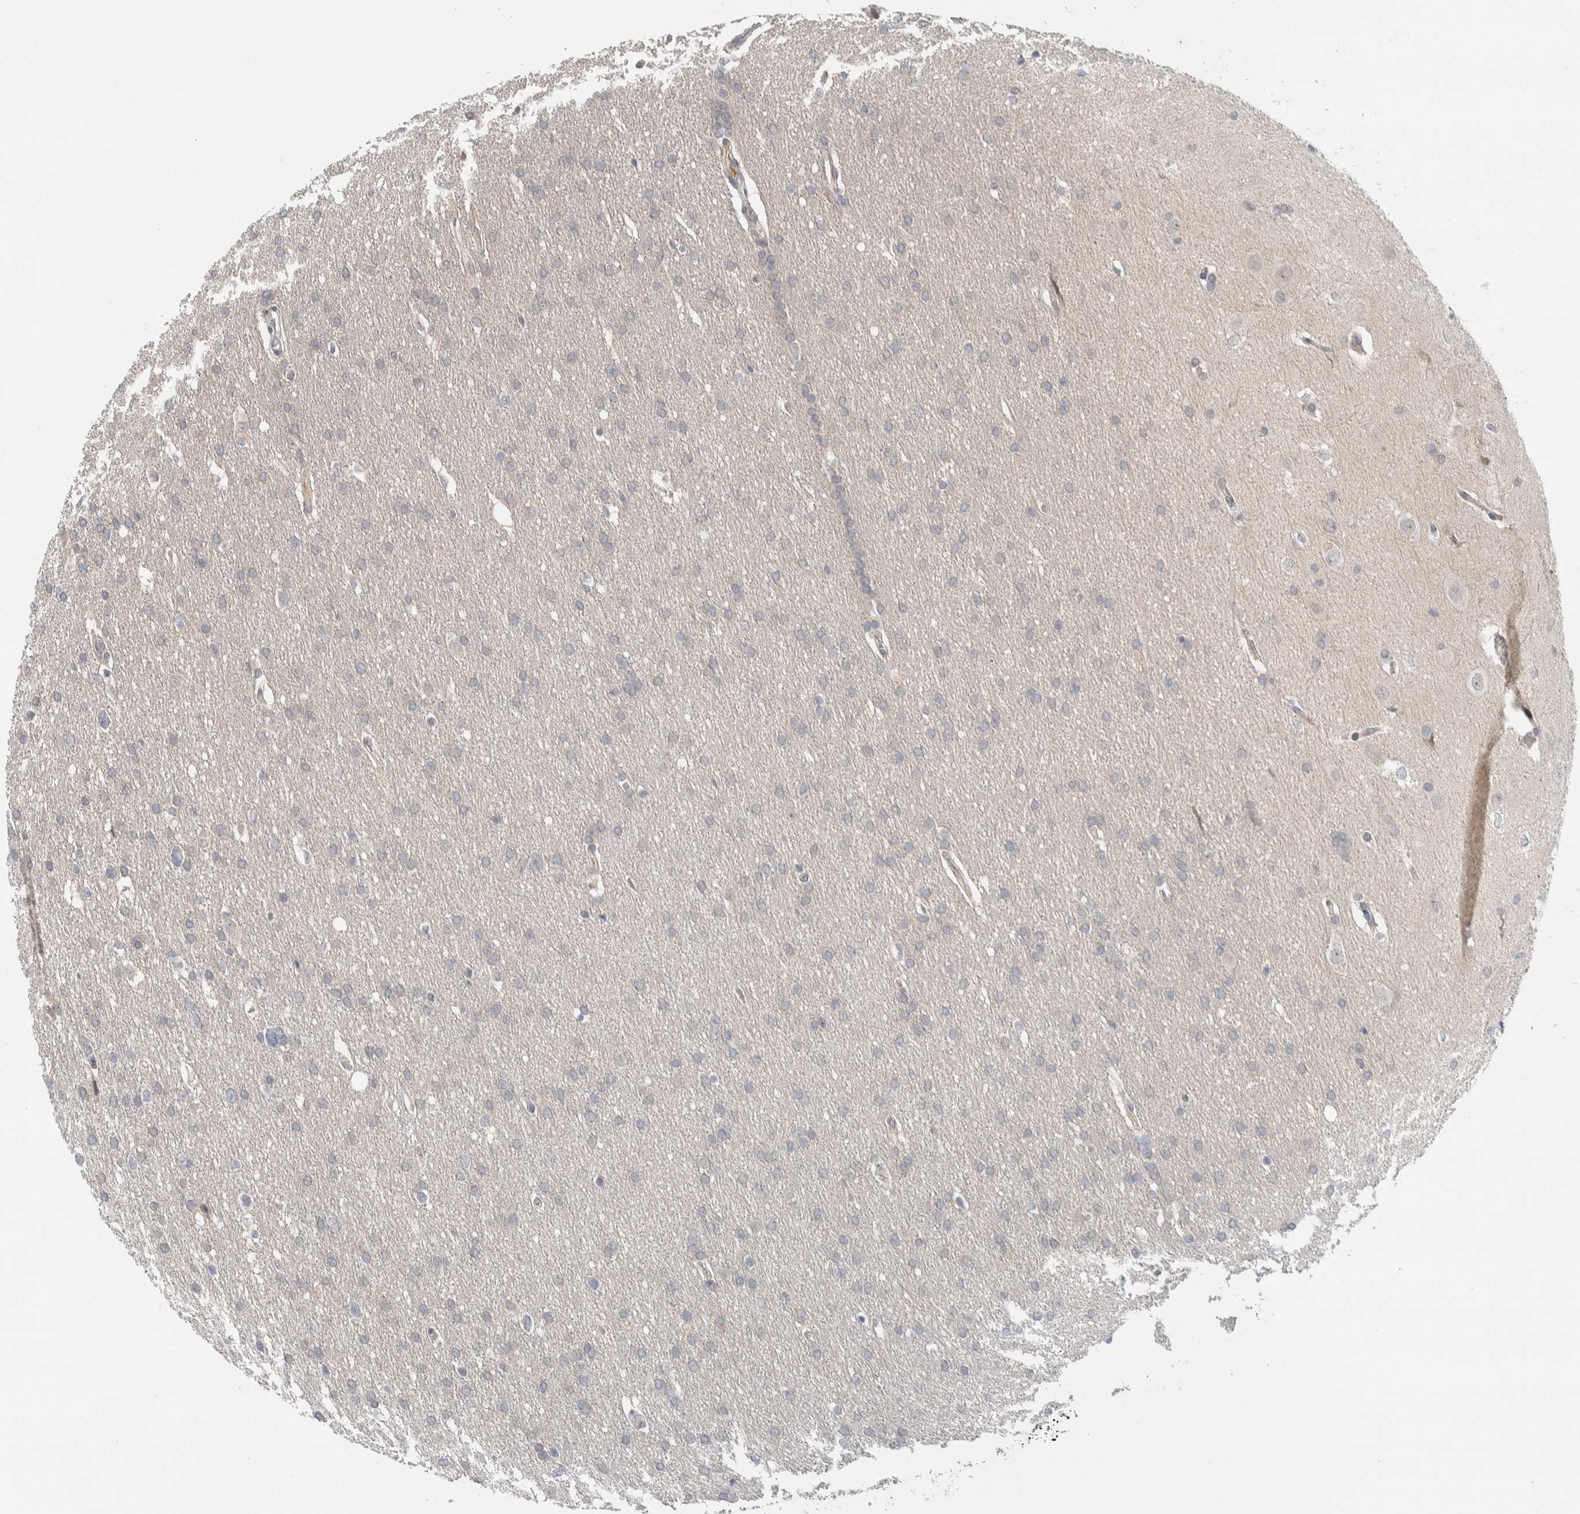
{"staining": {"intensity": "negative", "quantity": "none", "location": "none"}, "tissue": "glioma", "cell_type": "Tumor cells", "image_type": "cancer", "snomed": [{"axis": "morphology", "description": "Glioma, malignant, Low grade"}, {"axis": "topography", "description": "Brain"}], "caption": "This is an immunohistochemistry photomicrograph of human glioma. There is no positivity in tumor cells.", "gene": "AFP", "patient": {"sex": "female", "age": 37}}